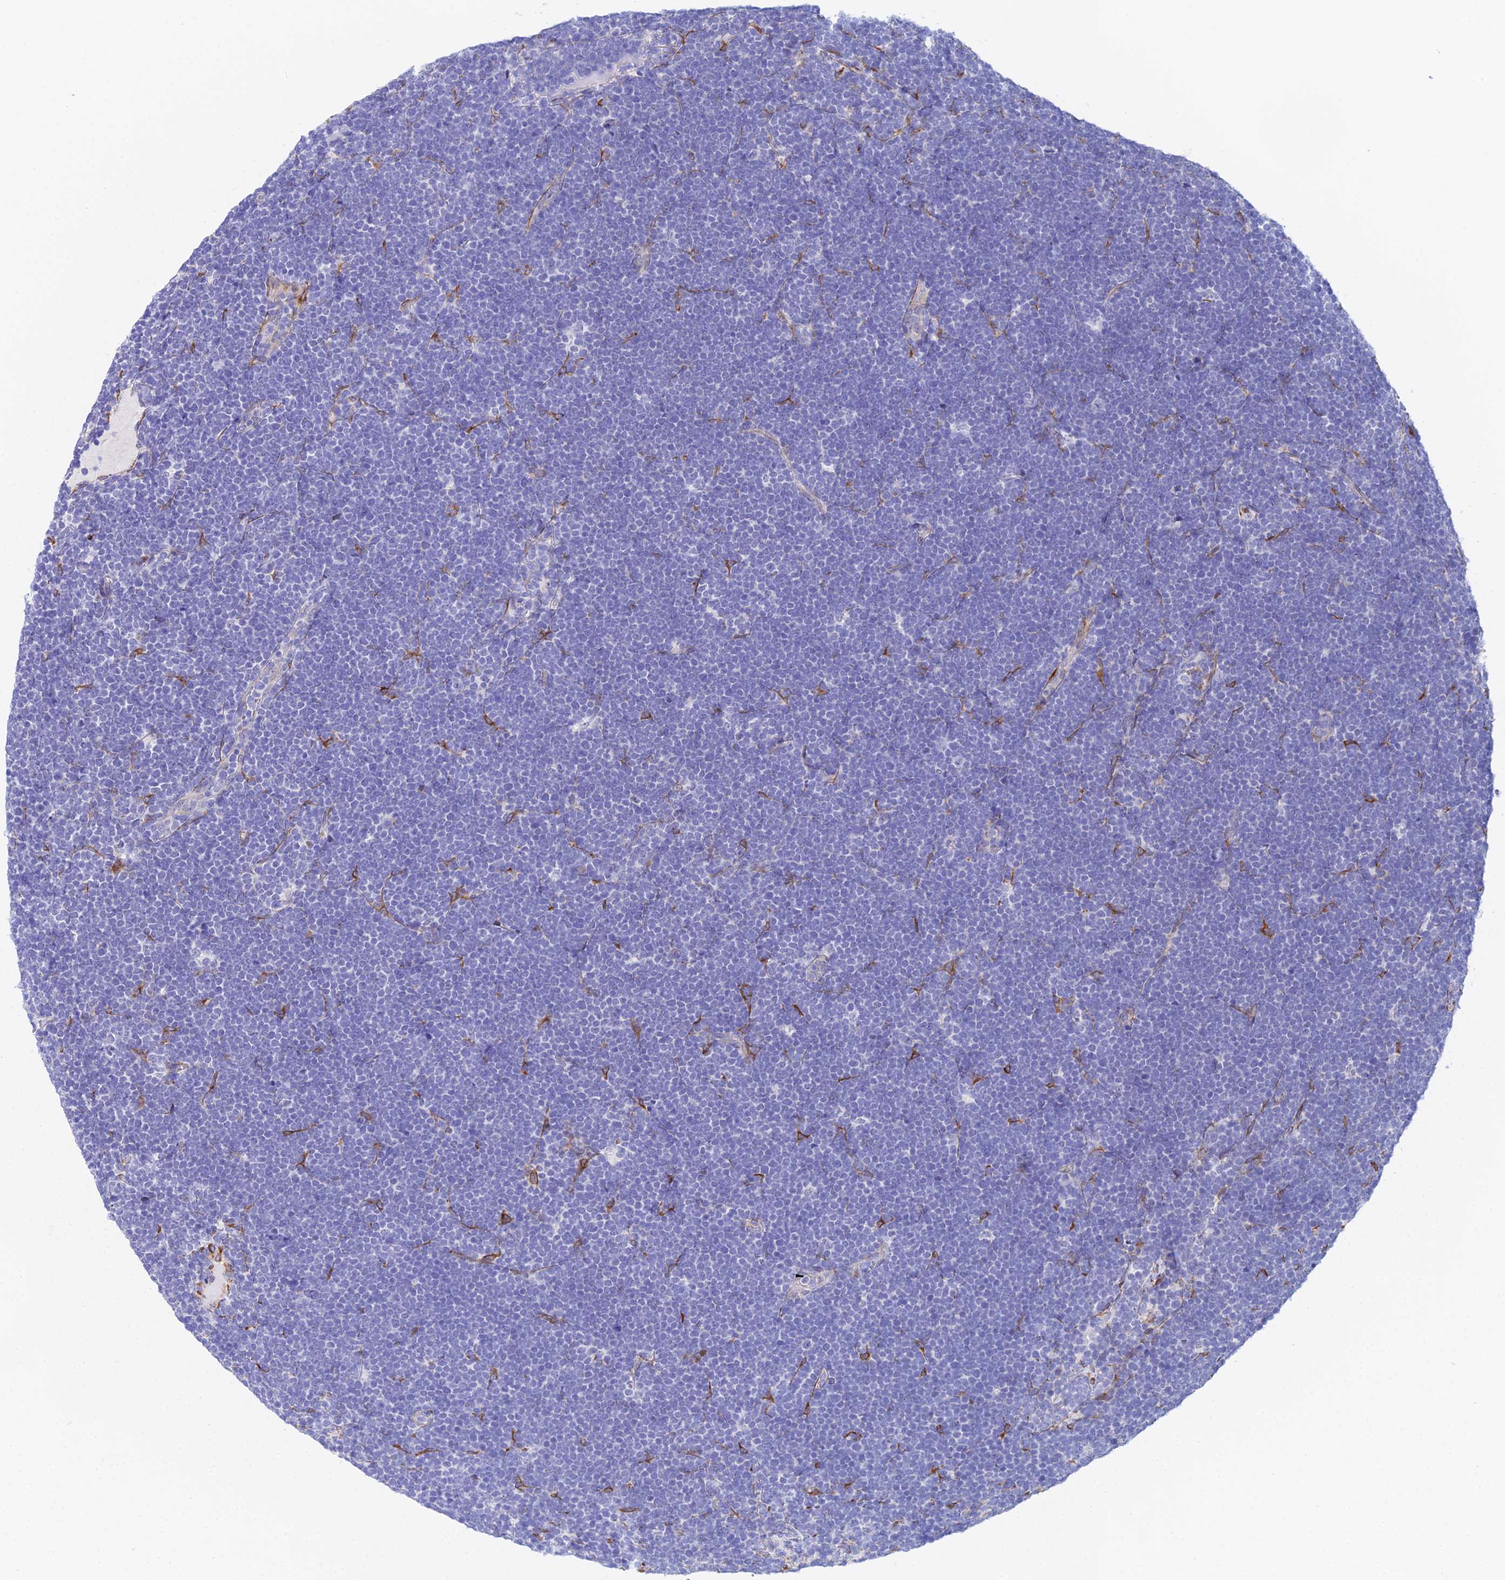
{"staining": {"intensity": "negative", "quantity": "none", "location": "none"}, "tissue": "lymphoma", "cell_type": "Tumor cells", "image_type": "cancer", "snomed": [{"axis": "morphology", "description": "Malignant lymphoma, non-Hodgkin's type, High grade"}, {"axis": "topography", "description": "Lymph node"}], "caption": "The immunohistochemistry photomicrograph has no significant expression in tumor cells of malignant lymphoma, non-Hodgkin's type (high-grade) tissue.", "gene": "MXRA7", "patient": {"sex": "male", "age": 13}}